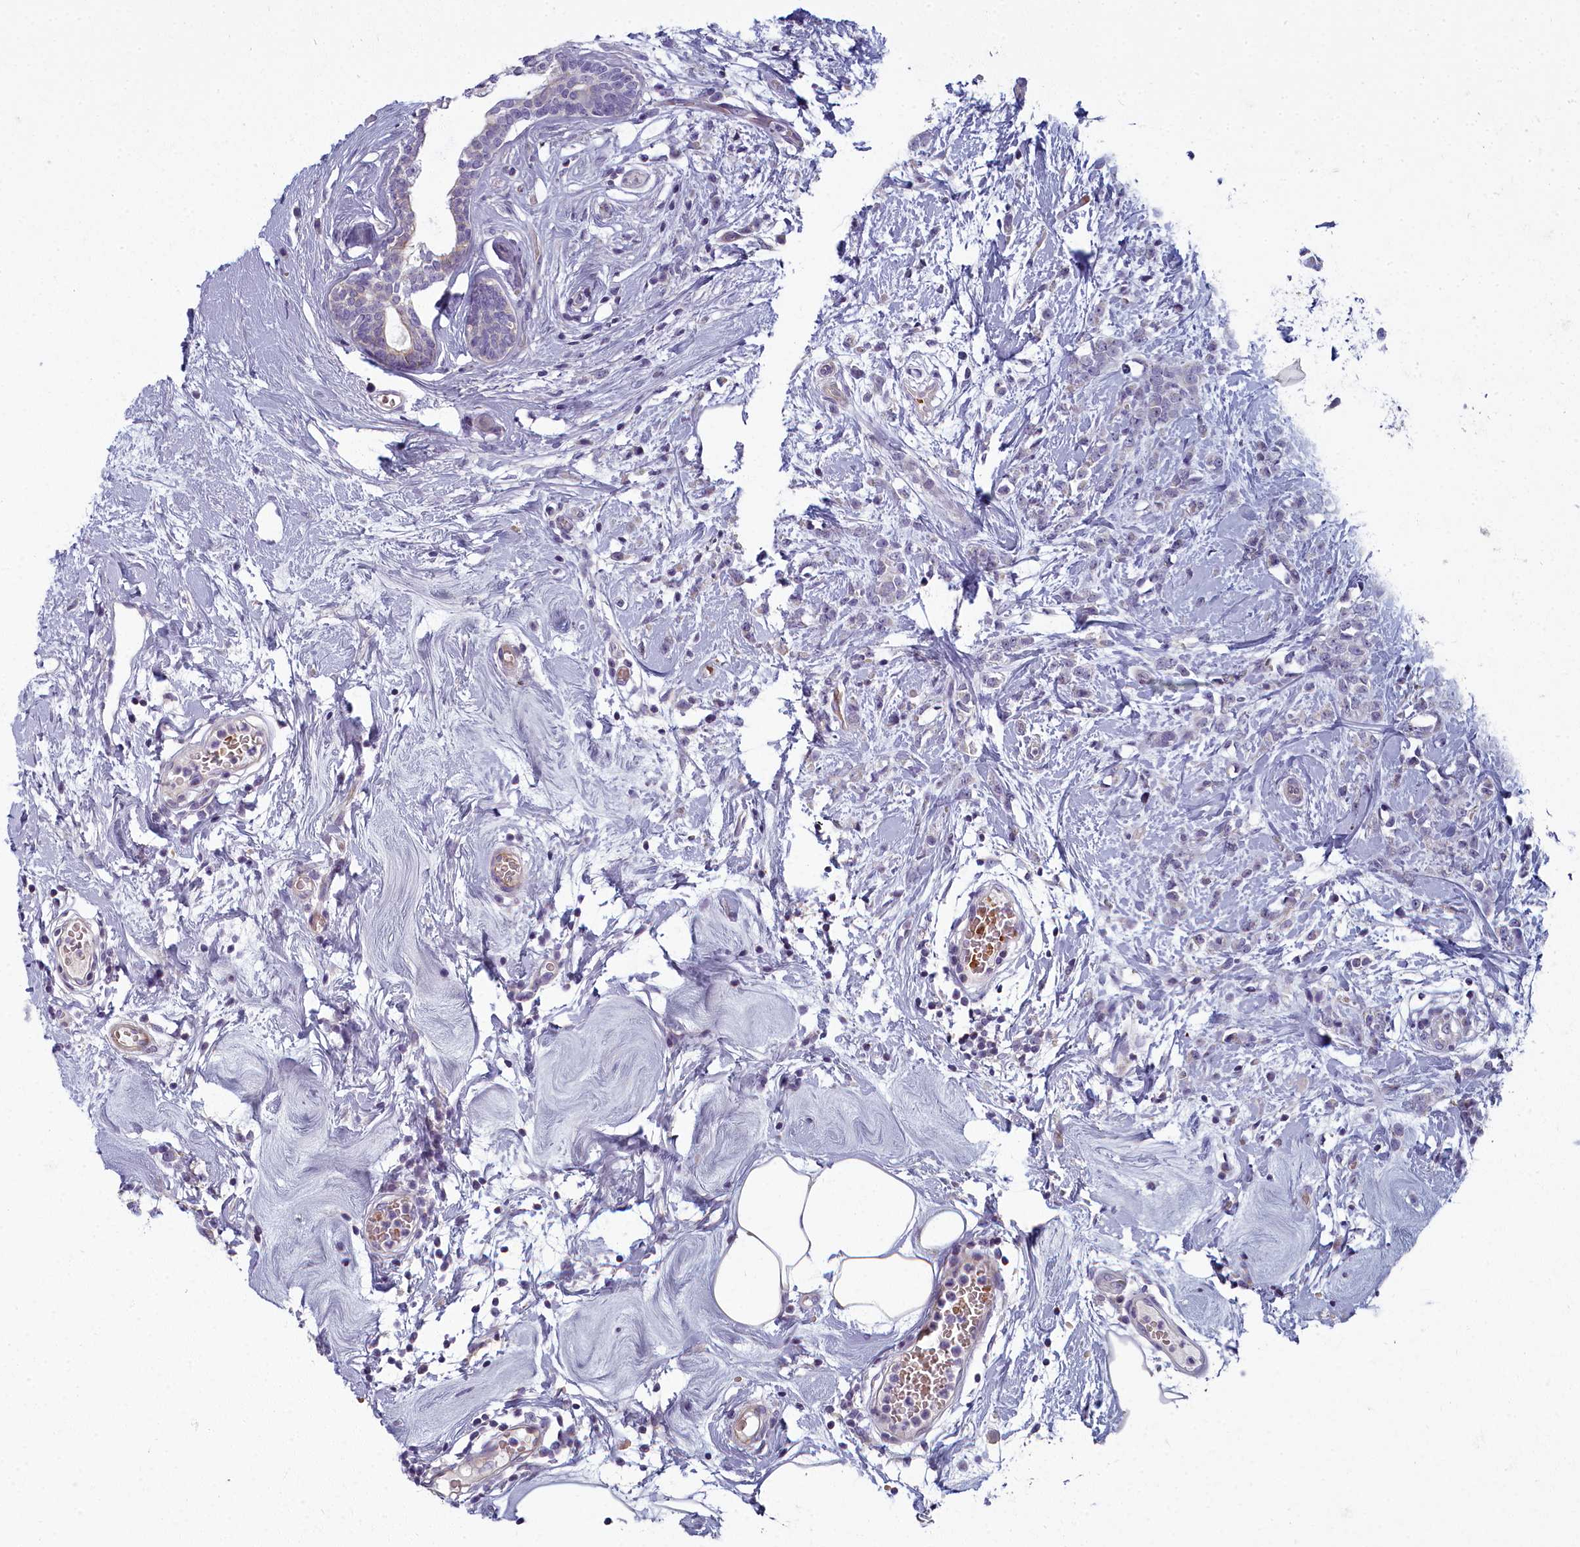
{"staining": {"intensity": "negative", "quantity": "none", "location": "none"}, "tissue": "breast cancer", "cell_type": "Tumor cells", "image_type": "cancer", "snomed": [{"axis": "morphology", "description": "Lobular carcinoma"}, {"axis": "topography", "description": "Breast"}], "caption": "The photomicrograph displays no staining of tumor cells in breast cancer. (DAB immunohistochemistry with hematoxylin counter stain).", "gene": "ARL15", "patient": {"sex": "female", "age": 58}}